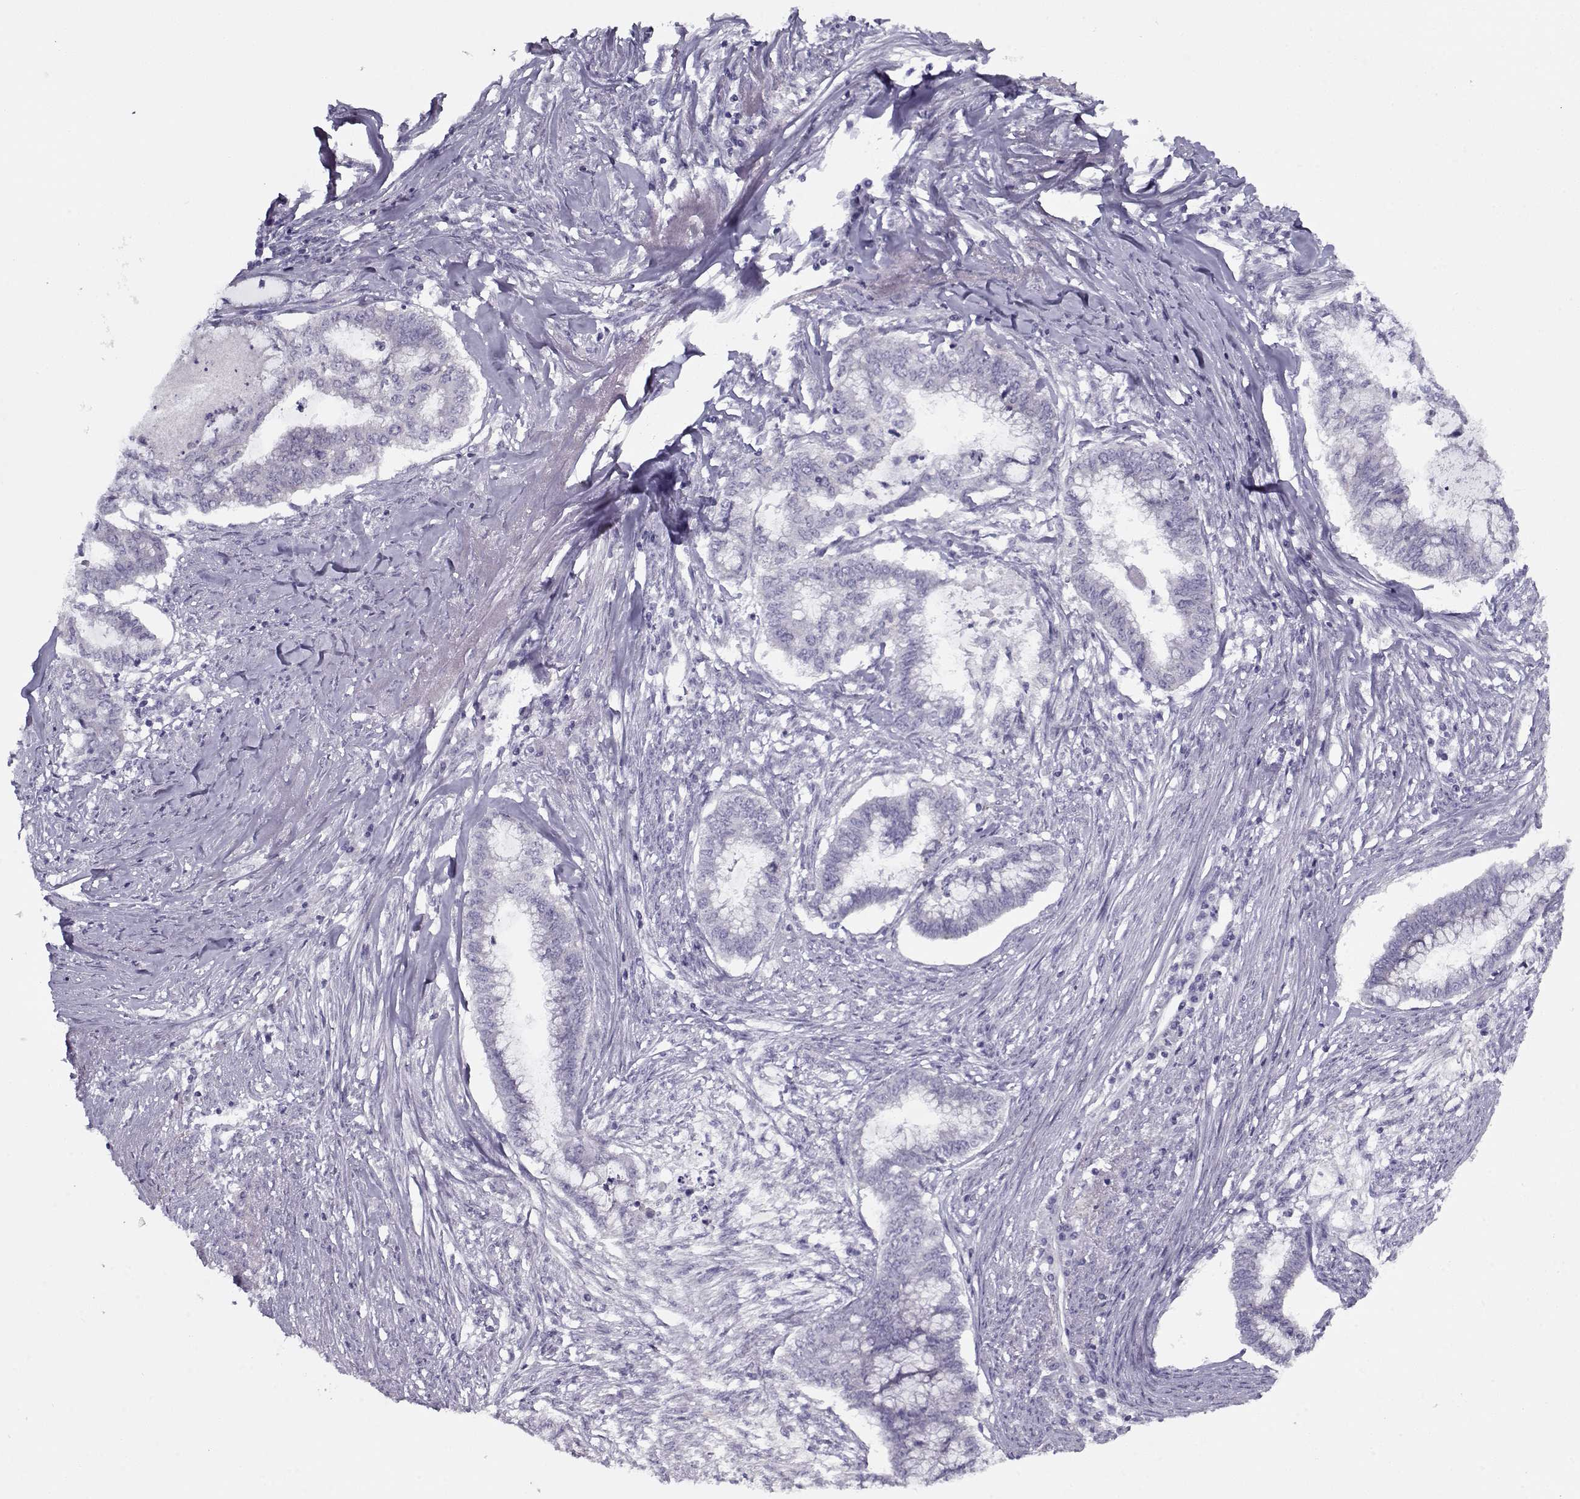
{"staining": {"intensity": "negative", "quantity": "none", "location": "none"}, "tissue": "endometrial cancer", "cell_type": "Tumor cells", "image_type": "cancer", "snomed": [{"axis": "morphology", "description": "Adenocarcinoma, NOS"}, {"axis": "topography", "description": "Endometrium"}], "caption": "Tumor cells are negative for brown protein staining in endometrial cancer (adenocarcinoma). (Brightfield microscopy of DAB immunohistochemistry (IHC) at high magnification).", "gene": "PP2D1", "patient": {"sex": "female", "age": 79}}